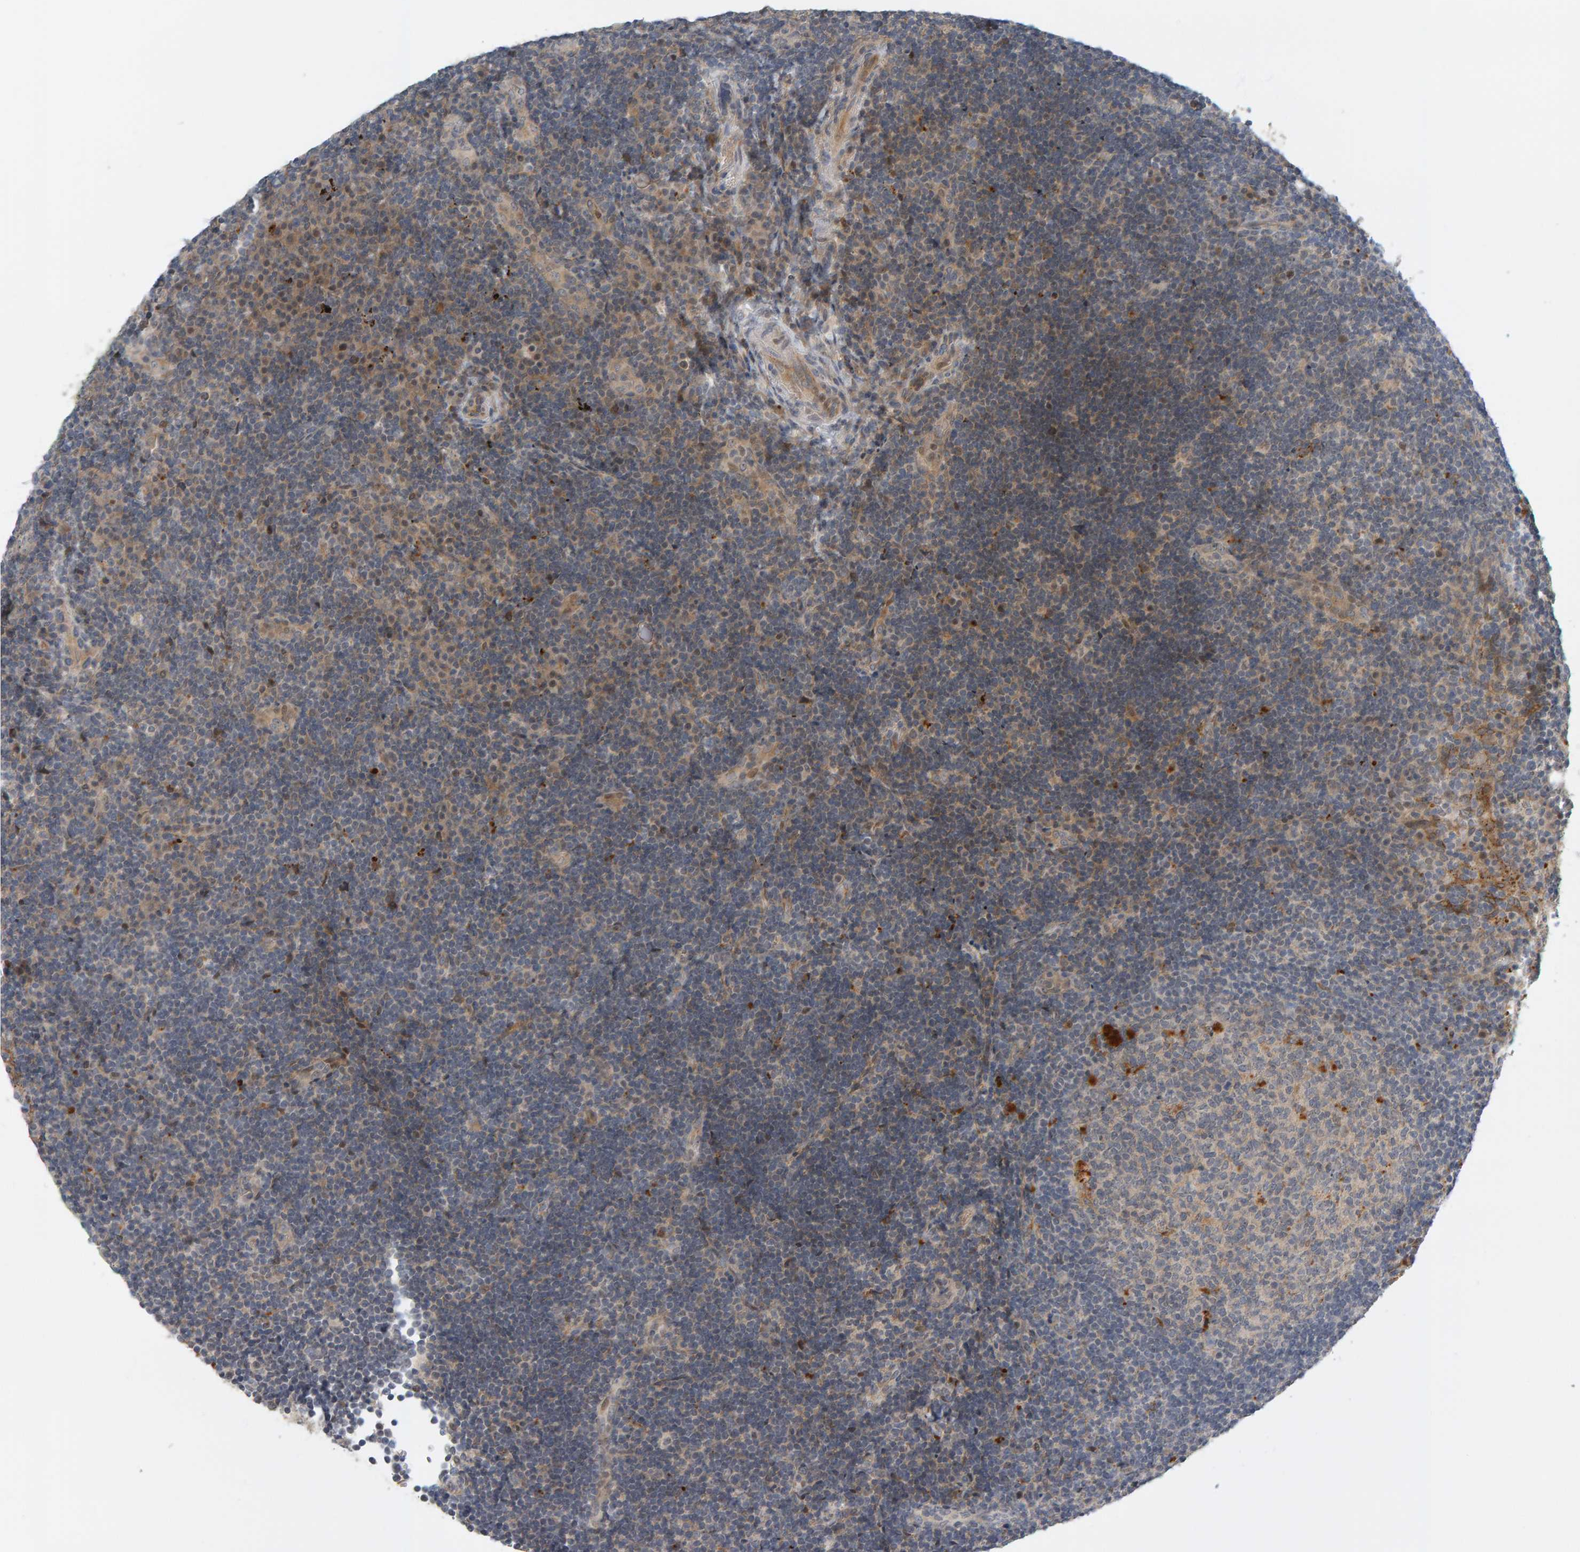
{"staining": {"intensity": "weak", "quantity": "25%-75%", "location": "cytoplasmic/membranous"}, "tissue": "lymphoma", "cell_type": "Tumor cells", "image_type": "cancer", "snomed": [{"axis": "morphology", "description": "Malignant lymphoma, non-Hodgkin's type, High grade"}, {"axis": "topography", "description": "Tonsil"}], "caption": "A brown stain labels weak cytoplasmic/membranous expression of a protein in human lymphoma tumor cells.", "gene": "ZNF160", "patient": {"sex": "female", "age": 36}}